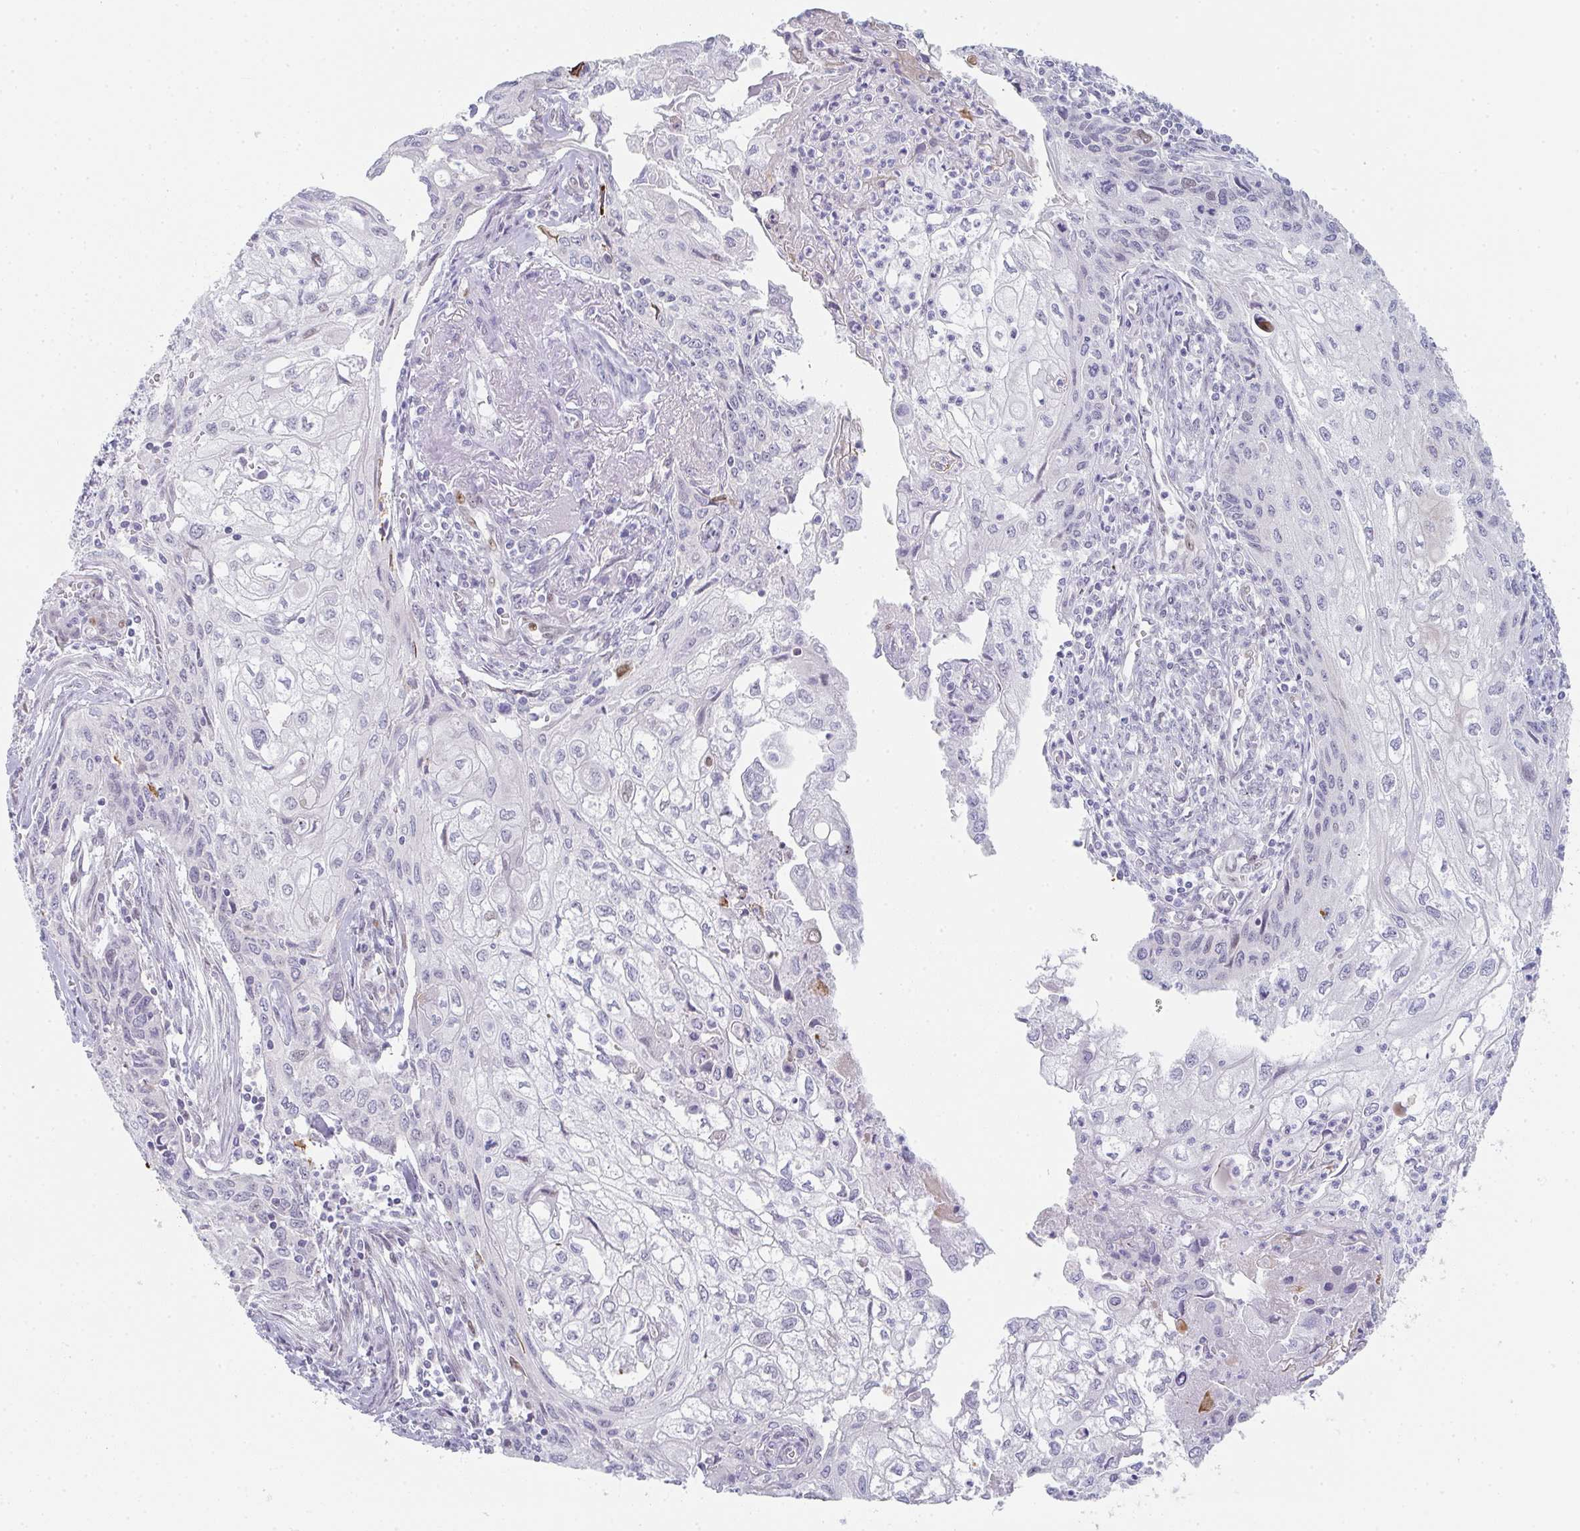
{"staining": {"intensity": "negative", "quantity": "none", "location": "none"}, "tissue": "cervical cancer", "cell_type": "Tumor cells", "image_type": "cancer", "snomed": [{"axis": "morphology", "description": "Squamous cell carcinoma, NOS"}, {"axis": "topography", "description": "Cervix"}], "caption": "Immunohistochemical staining of cervical cancer displays no significant staining in tumor cells.", "gene": "POU2AF2", "patient": {"sex": "female", "age": 67}}